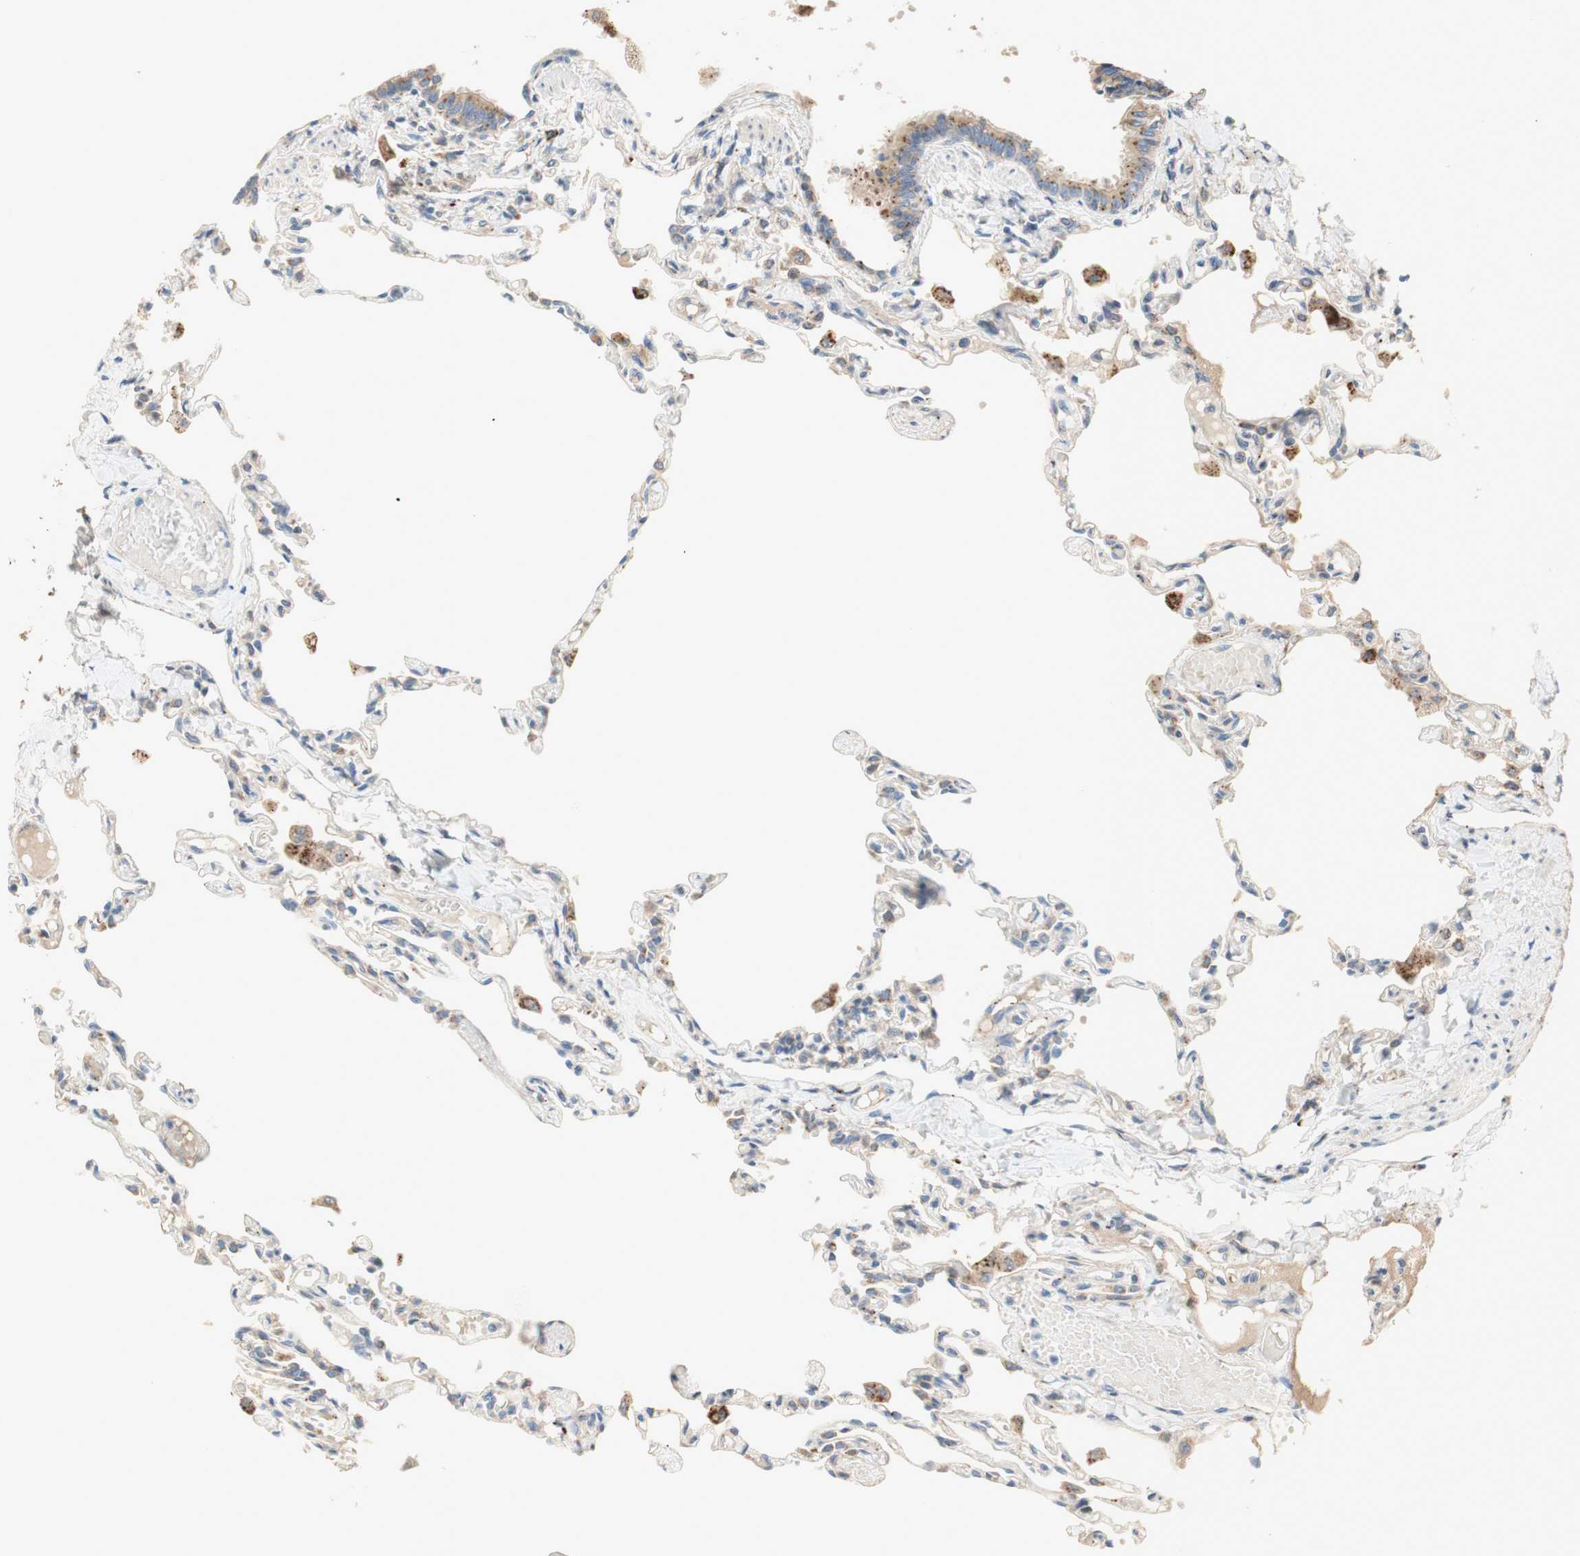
{"staining": {"intensity": "weak", "quantity": ">75%", "location": "cytoplasmic/membranous"}, "tissue": "lung", "cell_type": "Alveolar cells", "image_type": "normal", "snomed": [{"axis": "morphology", "description": "Normal tissue, NOS"}, {"axis": "topography", "description": "Lung"}], "caption": "Lung stained with IHC reveals weak cytoplasmic/membranous positivity in about >75% of alveolar cells.", "gene": "PTPN21", "patient": {"sex": "male", "age": 21}}